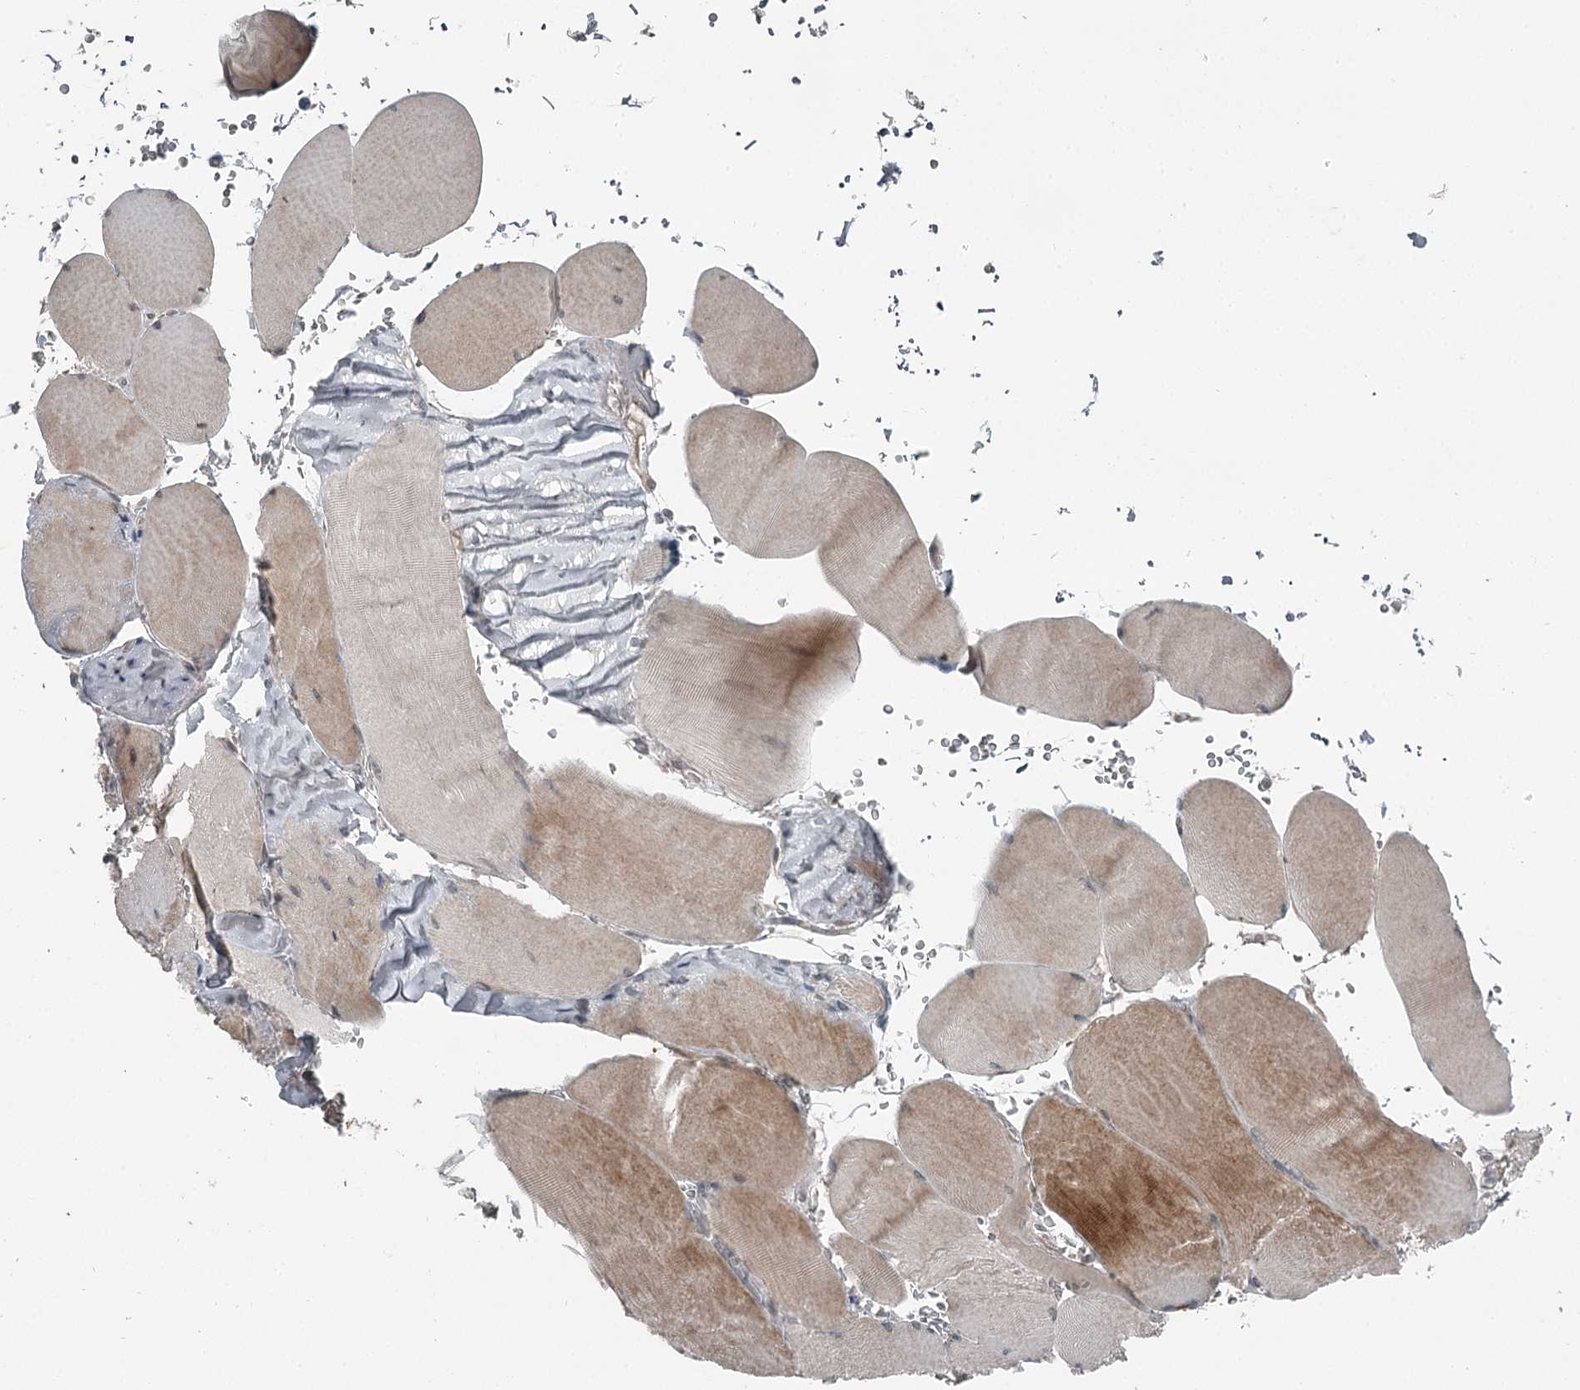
{"staining": {"intensity": "moderate", "quantity": "25%-75%", "location": "cytoplasmic/membranous"}, "tissue": "skeletal muscle", "cell_type": "Myocytes", "image_type": "normal", "snomed": [{"axis": "morphology", "description": "Normal tissue, NOS"}, {"axis": "topography", "description": "Skeletal muscle"}, {"axis": "topography", "description": "Head-Neck"}], "caption": "Brown immunohistochemical staining in benign skeletal muscle shows moderate cytoplasmic/membranous staining in about 25%-75% of myocytes. (brown staining indicates protein expression, while blue staining denotes nuclei).", "gene": "SLC39A8", "patient": {"sex": "male", "age": 66}}